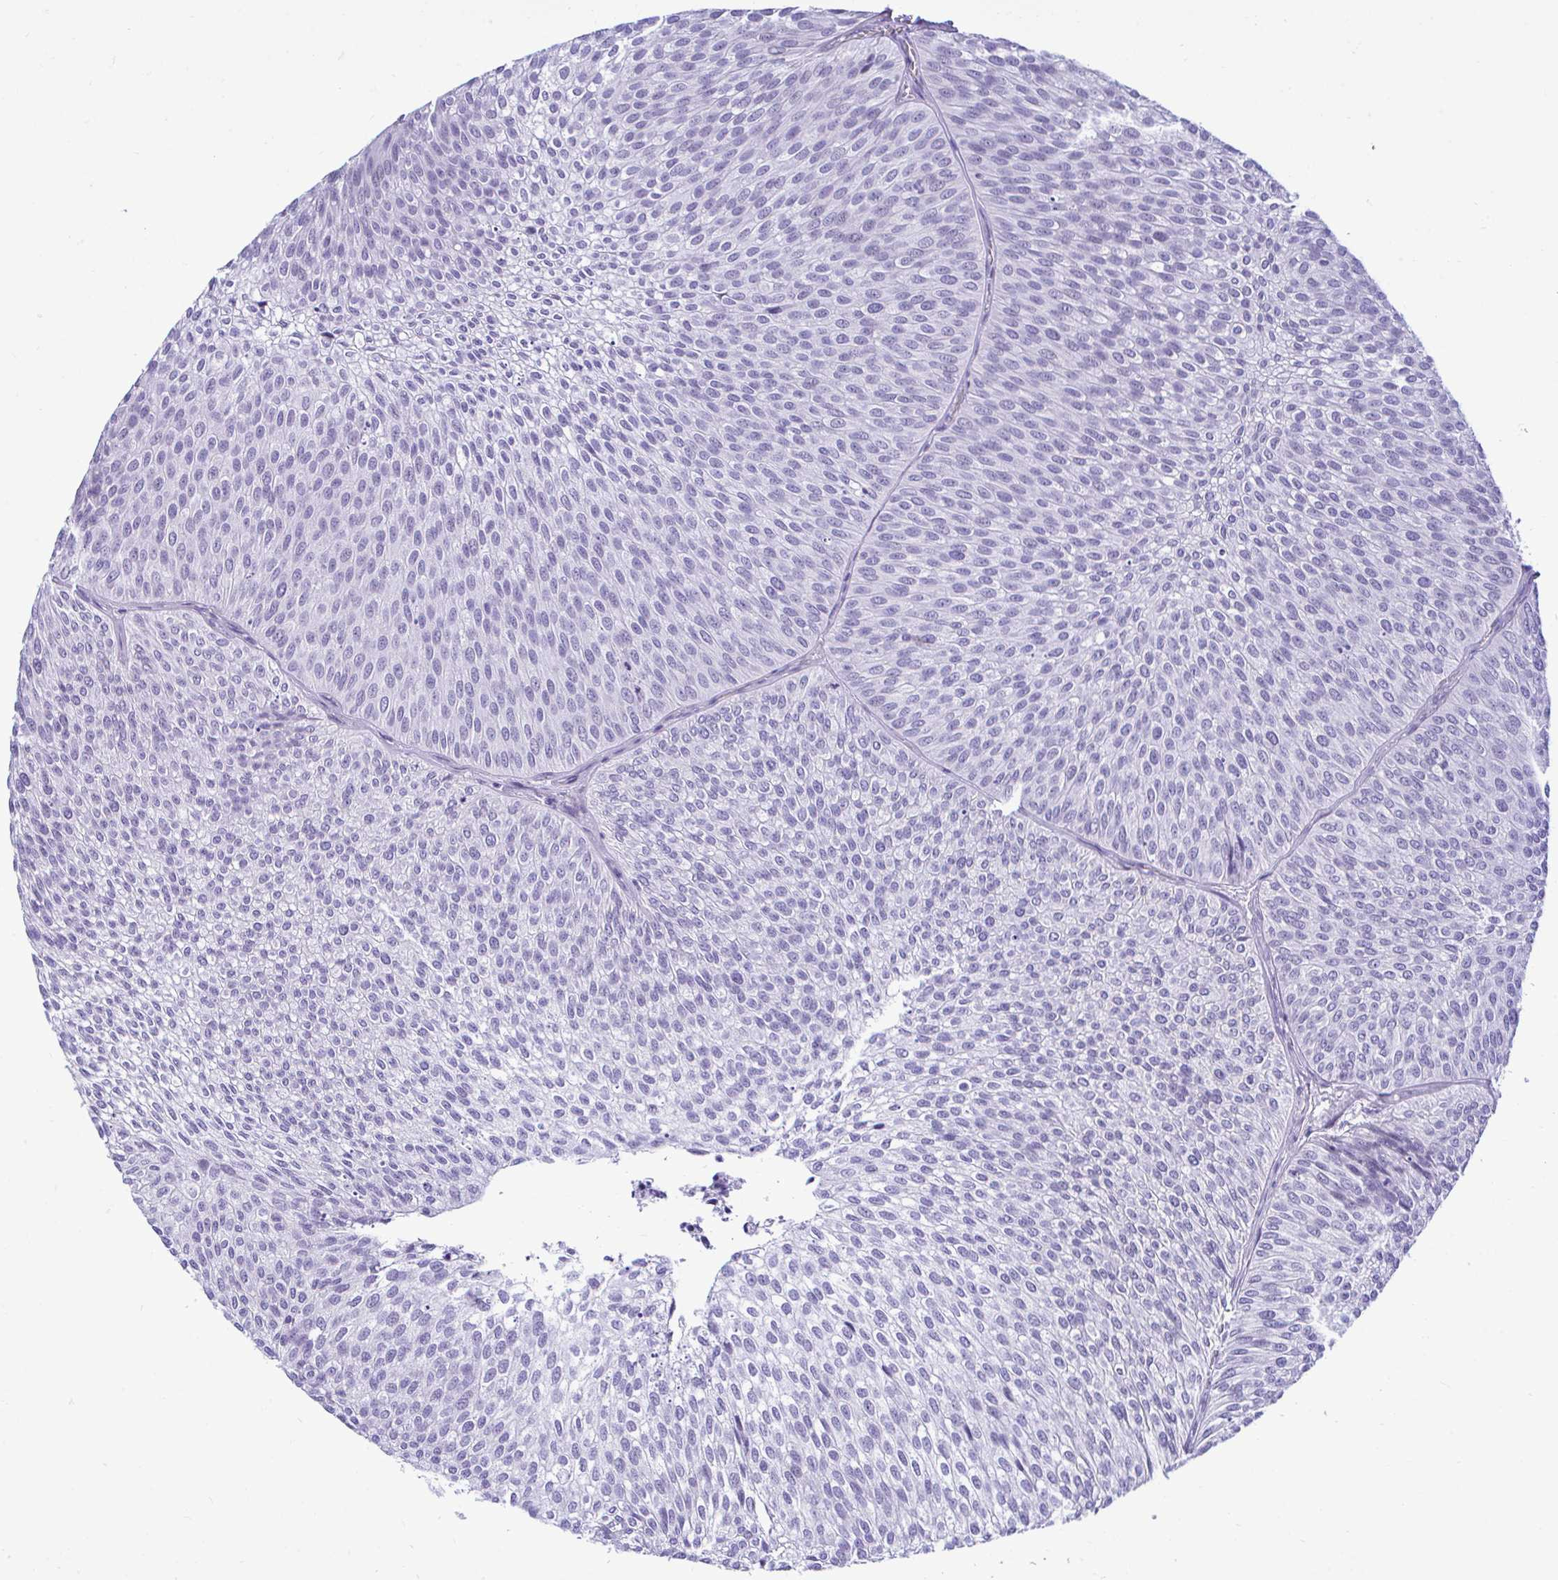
{"staining": {"intensity": "negative", "quantity": "none", "location": "none"}, "tissue": "urothelial cancer", "cell_type": "Tumor cells", "image_type": "cancer", "snomed": [{"axis": "morphology", "description": "Urothelial carcinoma, Low grade"}, {"axis": "topography", "description": "Urinary bladder"}], "caption": "Tumor cells are negative for protein expression in human low-grade urothelial carcinoma.", "gene": "SLC25A51", "patient": {"sex": "male", "age": 91}}